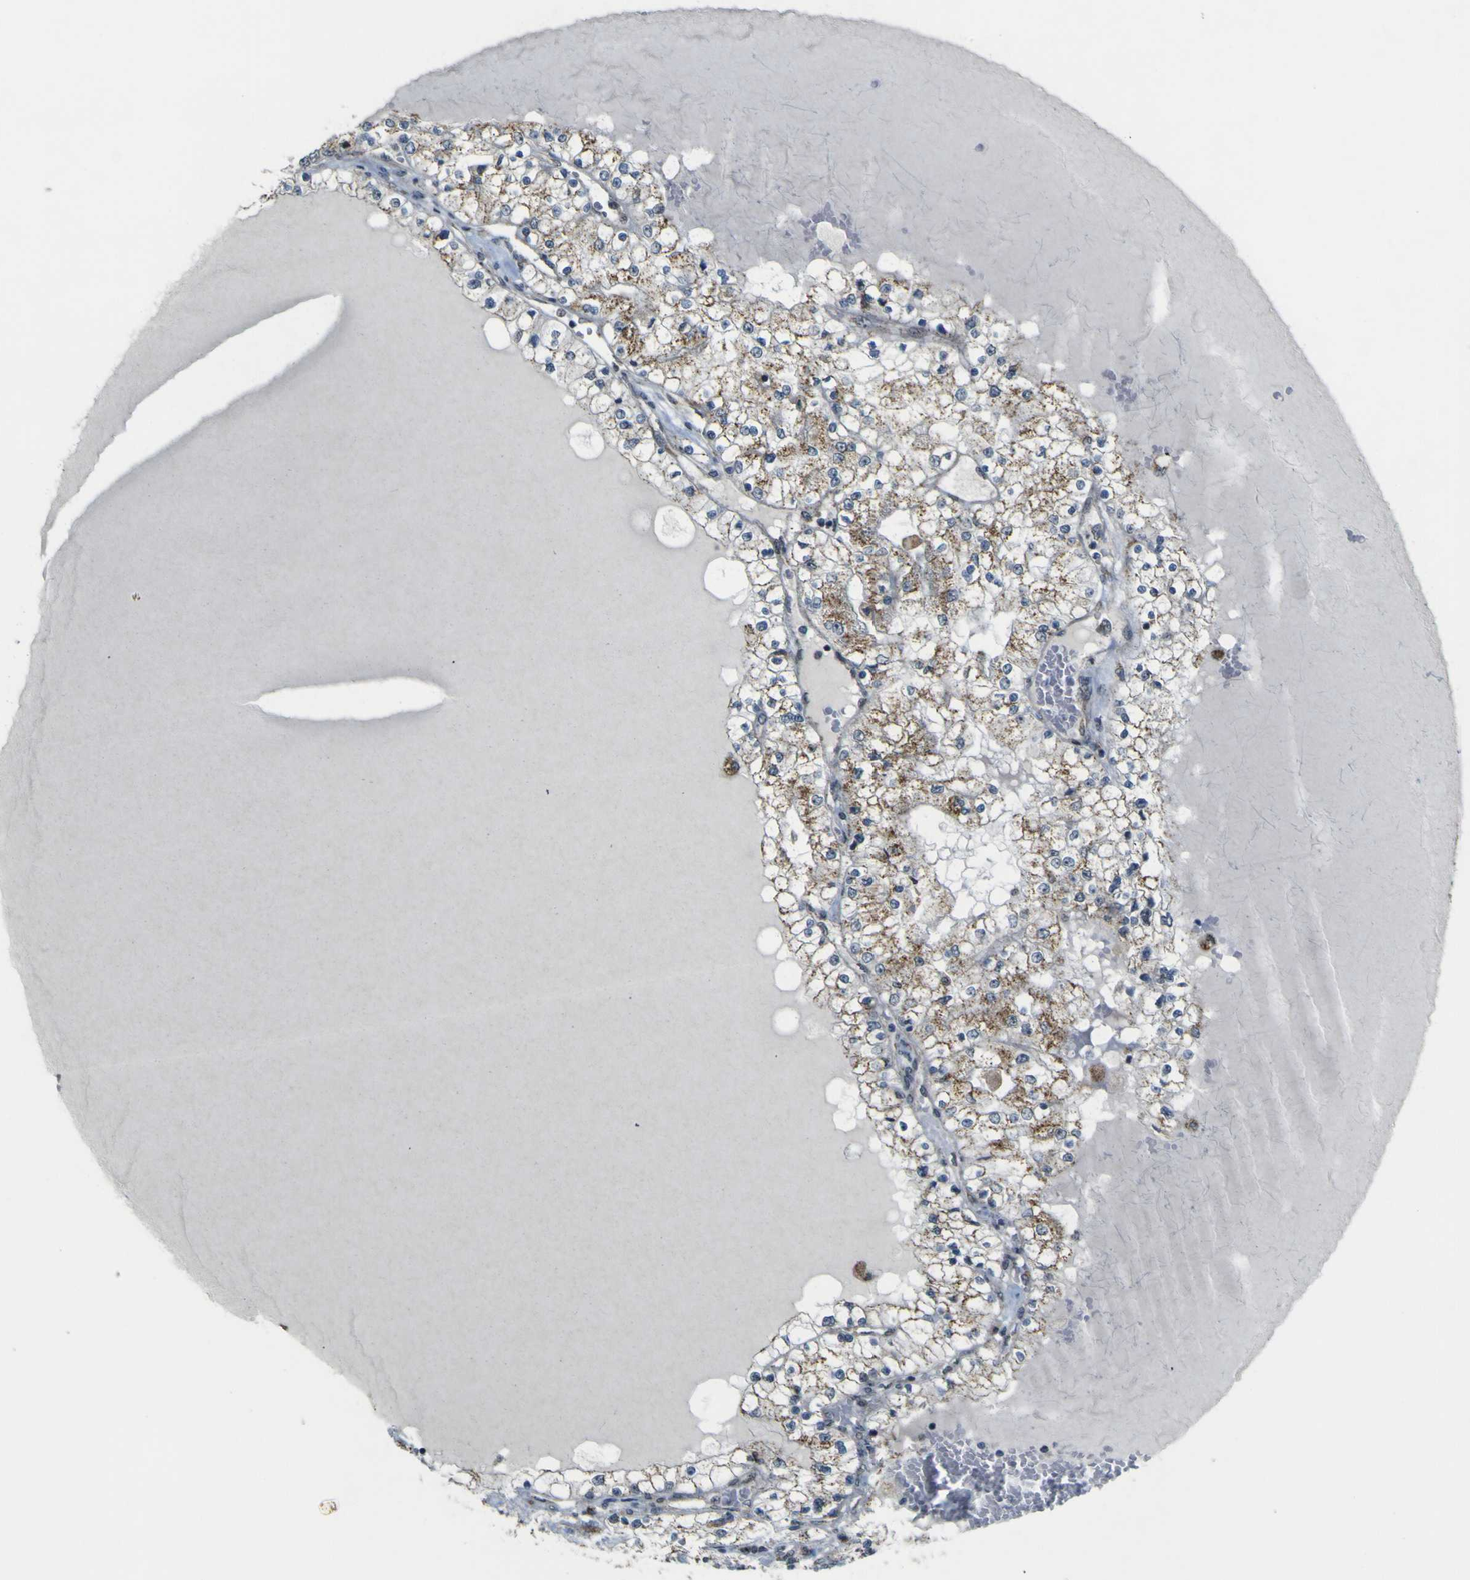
{"staining": {"intensity": "moderate", "quantity": ">75%", "location": "cytoplasmic/membranous"}, "tissue": "renal cancer", "cell_type": "Tumor cells", "image_type": "cancer", "snomed": [{"axis": "morphology", "description": "Adenocarcinoma, NOS"}, {"axis": "topography", "description": "Kidney"}], "caption": "Adenocarcinoma (renal) stained for a protein (brown) shows moderate cytoplasmic/membranous positive positivity in approximately >75% of tumor cells.", "gene": "ACBD5", "patient": {"sex": "male", "age": 68}}